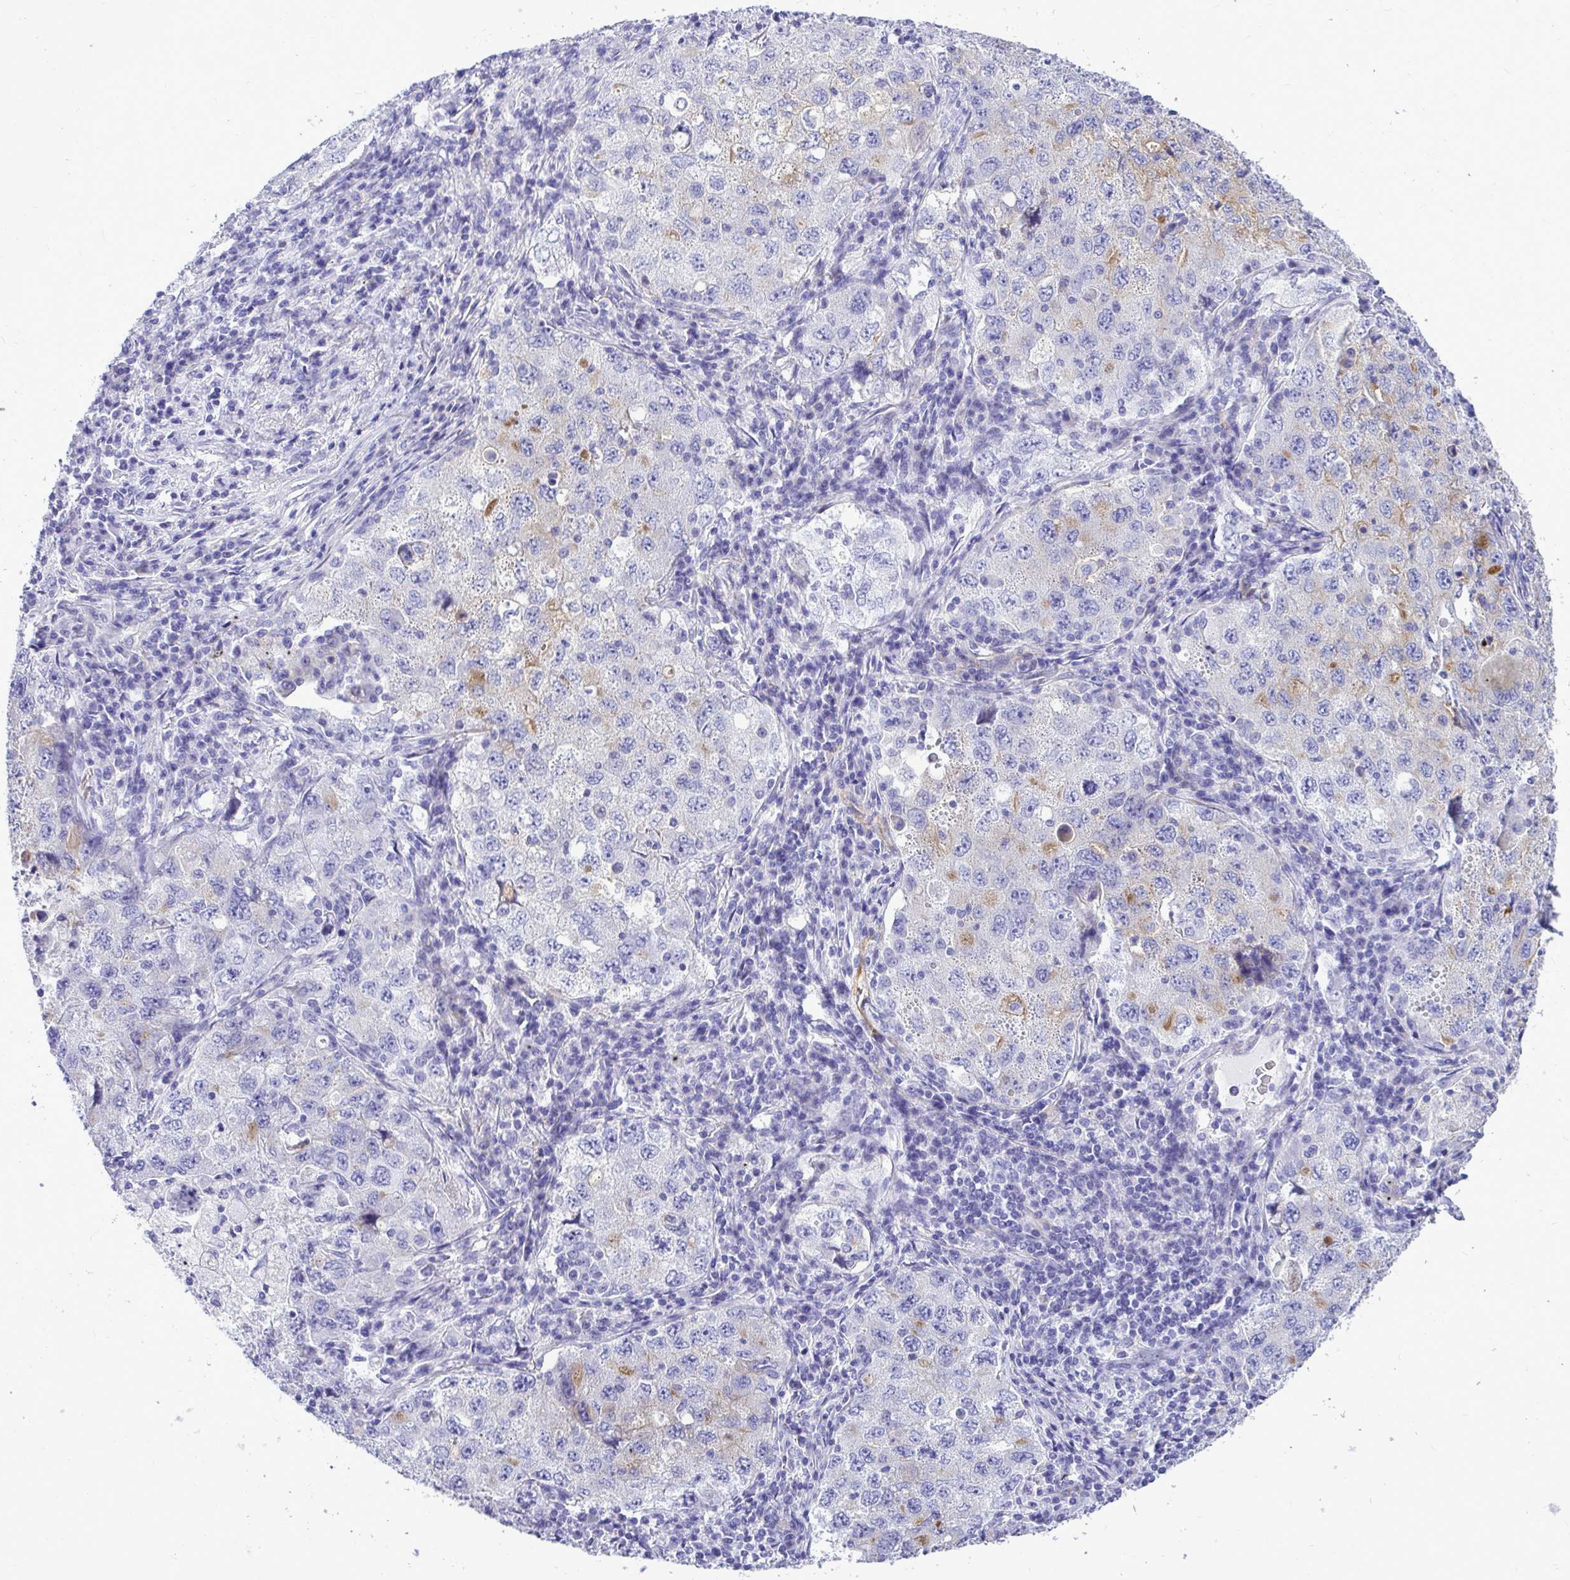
{"staining": {"intensity": "moderate", "quantity": "<25%", "location": "cytoplasmic/membranous"}, "tissue": "lung cancer", "cell_type": "Tumor cells", "image_type": "cancer", "snomed": [{"axis": "morphology", "description": "Adenocarcinoma, NOS"}, {"axis": "topography", "description": "Lung"}], "caption": "An image of human lung cancer stained for a protein shows moderate cytoplasmic/membranous brown staining in tumor cells.", "gene": "ABCG2", "patient": {"sex": "female", "age": 57}}